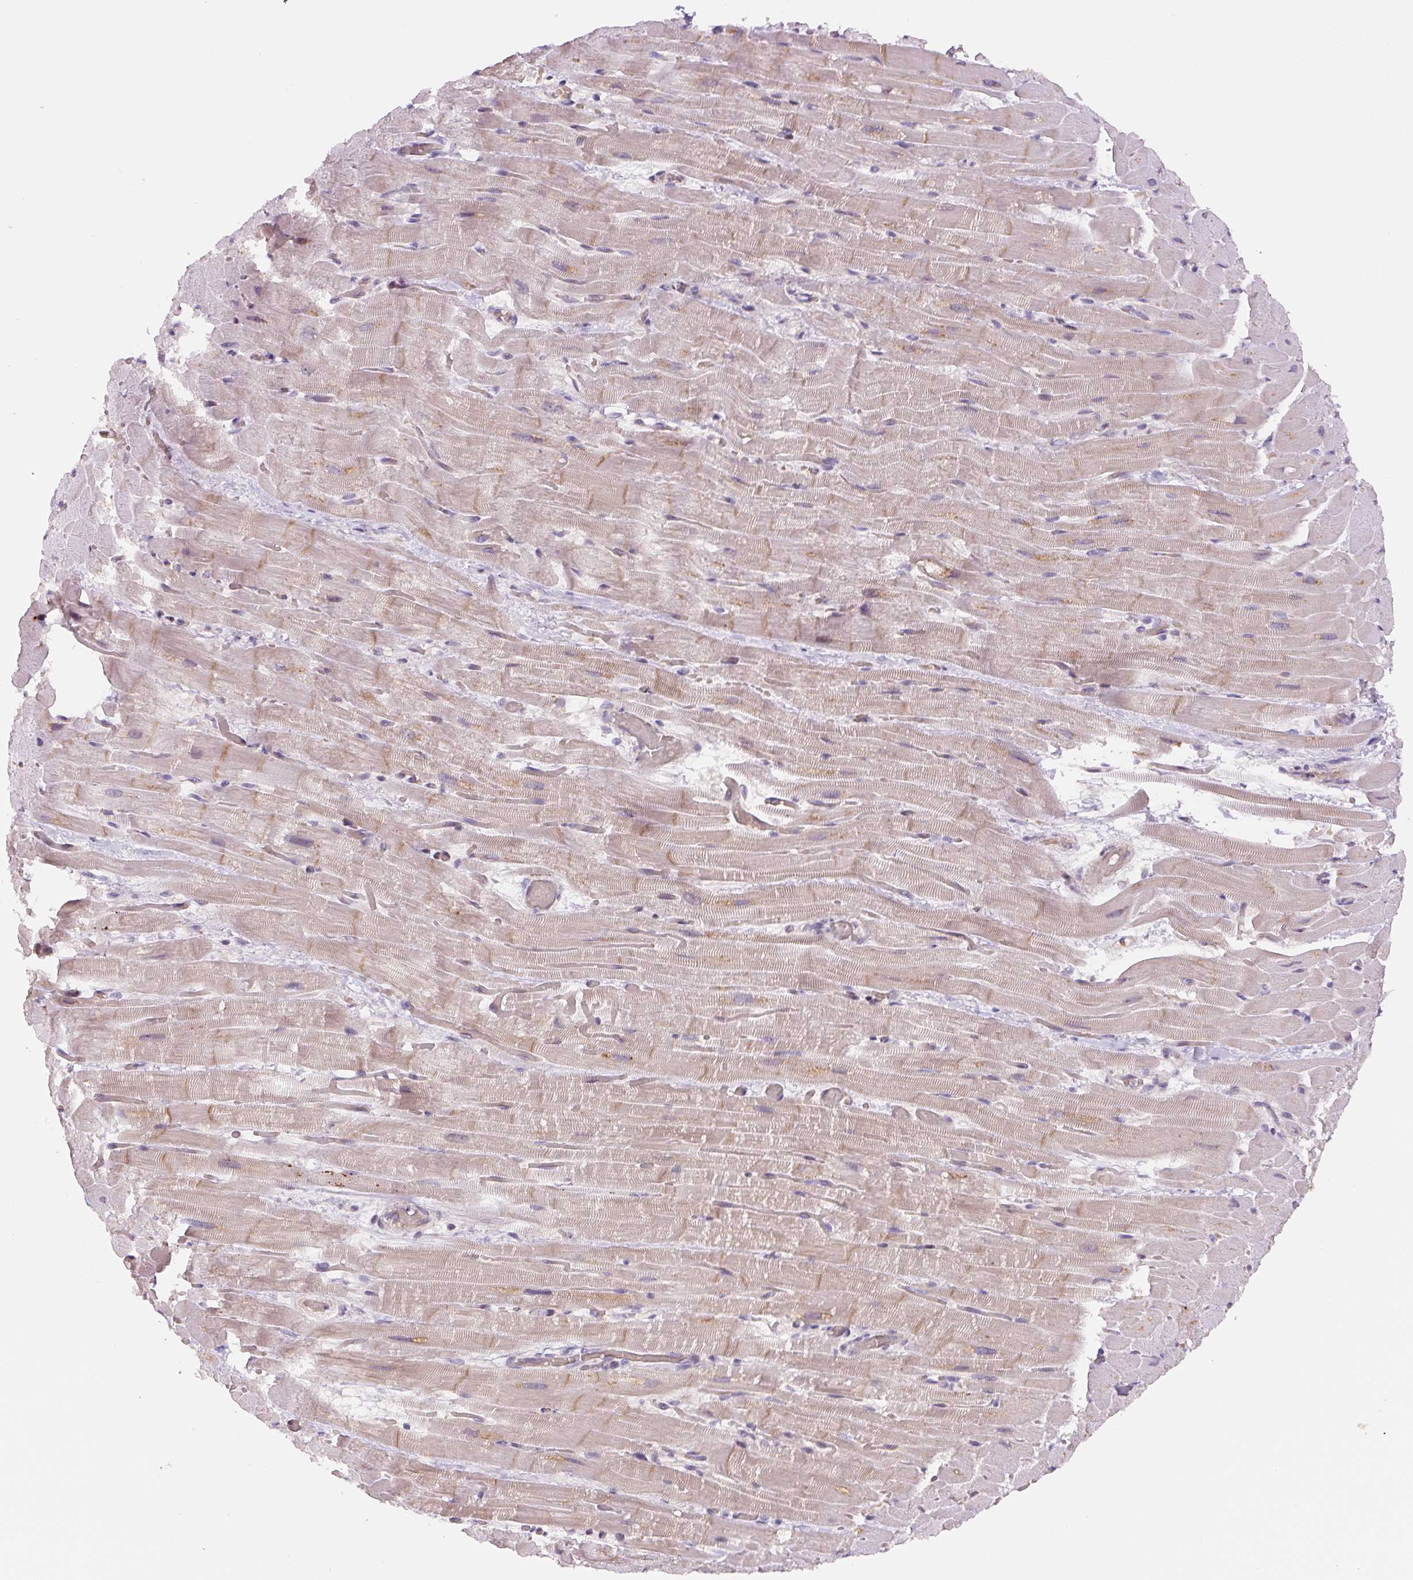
{"staining": {"intensity": "weak", "quantity": "25%-75%", "location": "cytoplasmic/membranous"}, "tissue": "heart muscle", "cell_type": "Cardiomyocytes", "image_type": "normal", "snomed": [{"axis": "morphology", "description": "Normal tissue, NOS"}, {"axis": "topography", "description": "Heart"}], "caption": "Immunohistochemical staining of unremarkable human heart muscle demonstrates weak cytoplasmic/membranous protein staining in about 25%-75% of cardiomyocytes.", "gene": "YIF1B", "patient": {"sex": "male", "age": 37}}